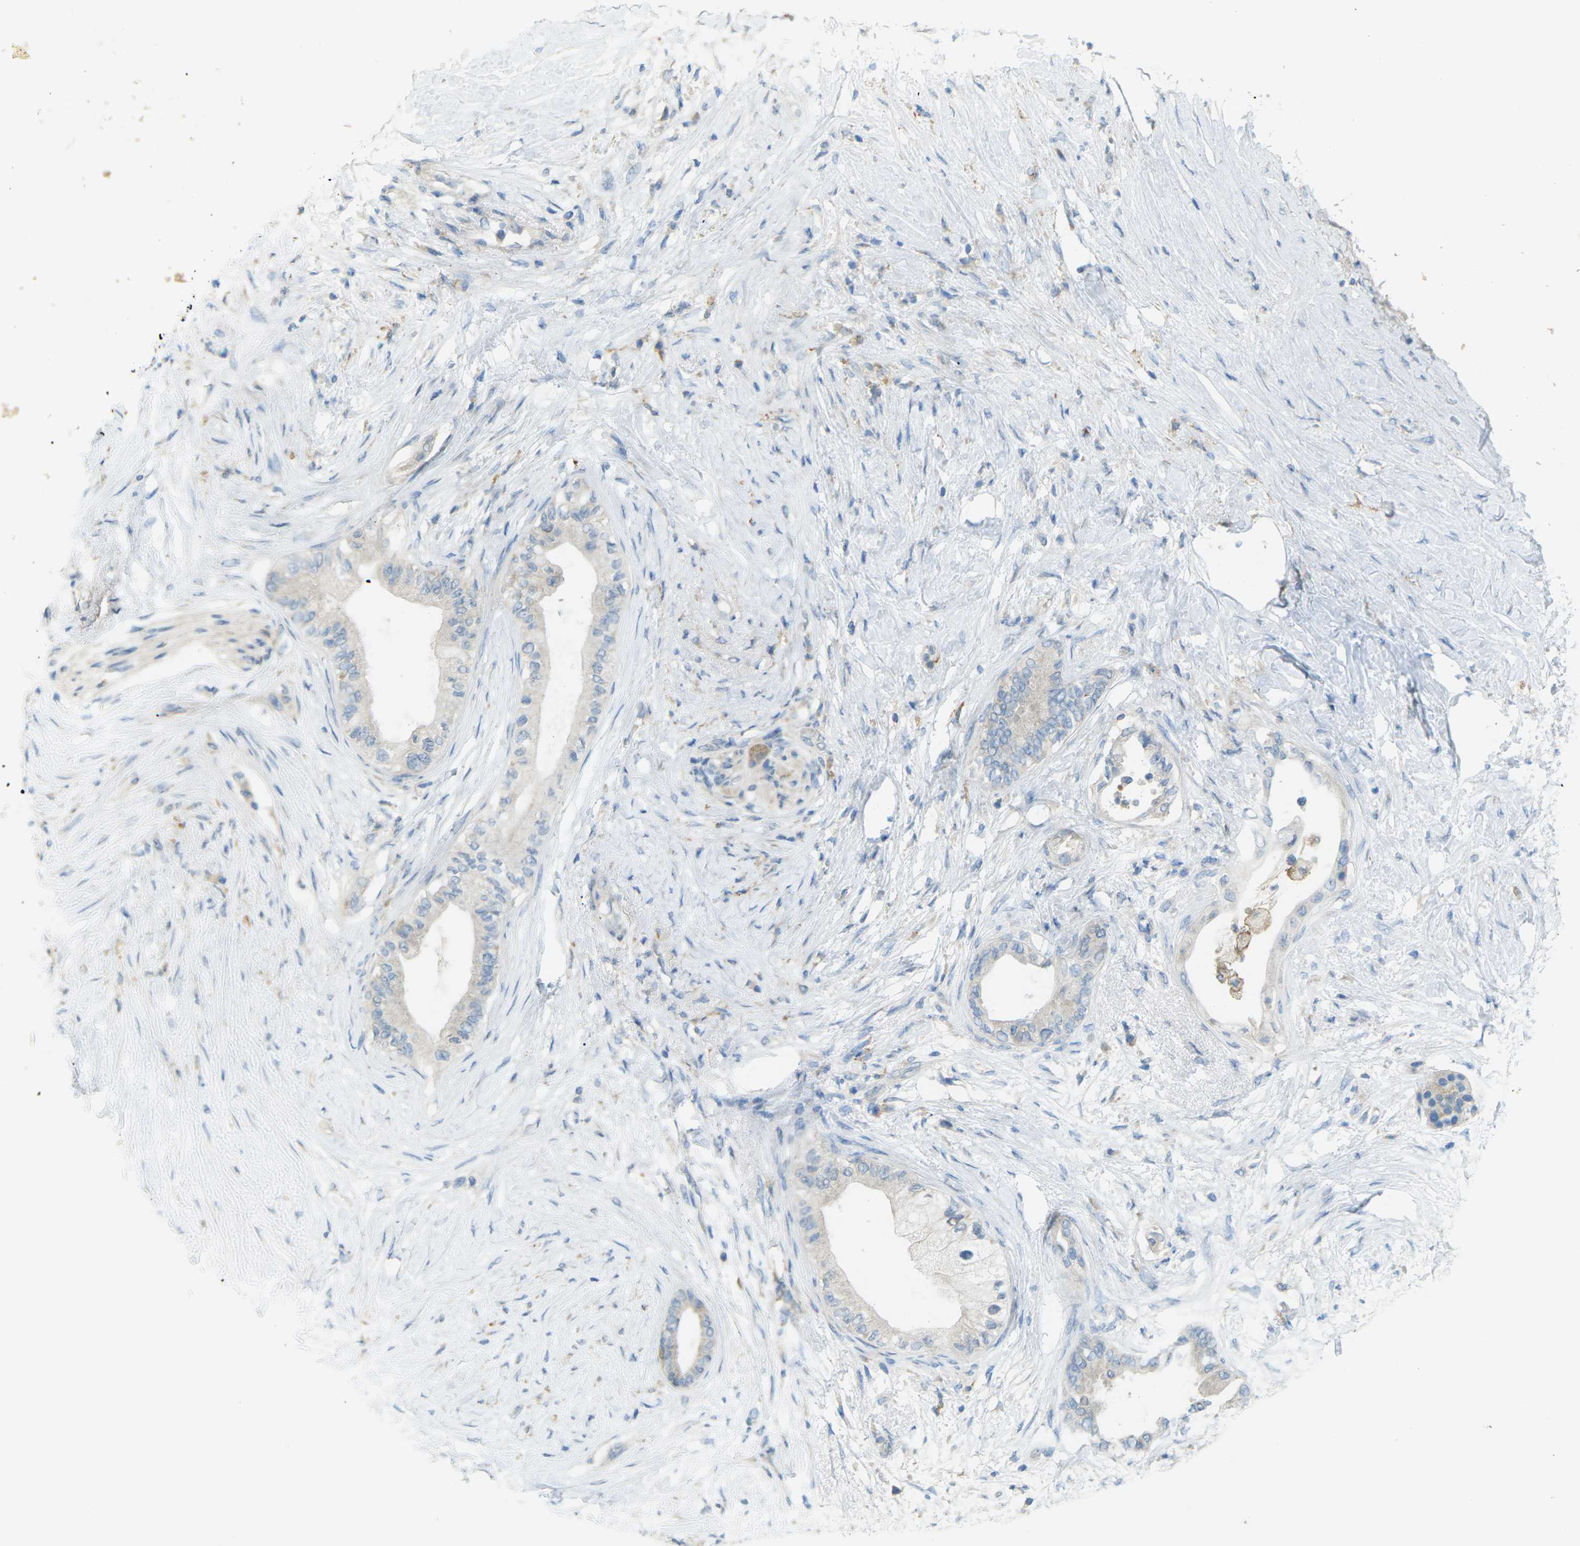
{"staining": {"intensity": "negative", "quantity": "none", "location": "none"}, "tissue": "pancreatic cancer", "cell_type": "Tumor cells", "image_type": "cancer", "snomed": [{"axis": "morphology", "description": "Normal tissue, NOS"}, {"axis": "morphology", "description": "Adenocarcinoma, NOS"}, {"axis": "topography", "description": "Pancreas"}, {"axis": "topography", "description": "Duodenum"}], "caption": "Image shows no significant protein expression in tumor cells of pancreatic cancer.", "gene": "MYLK4", "patient": {"sex": "female", "age": 60}}